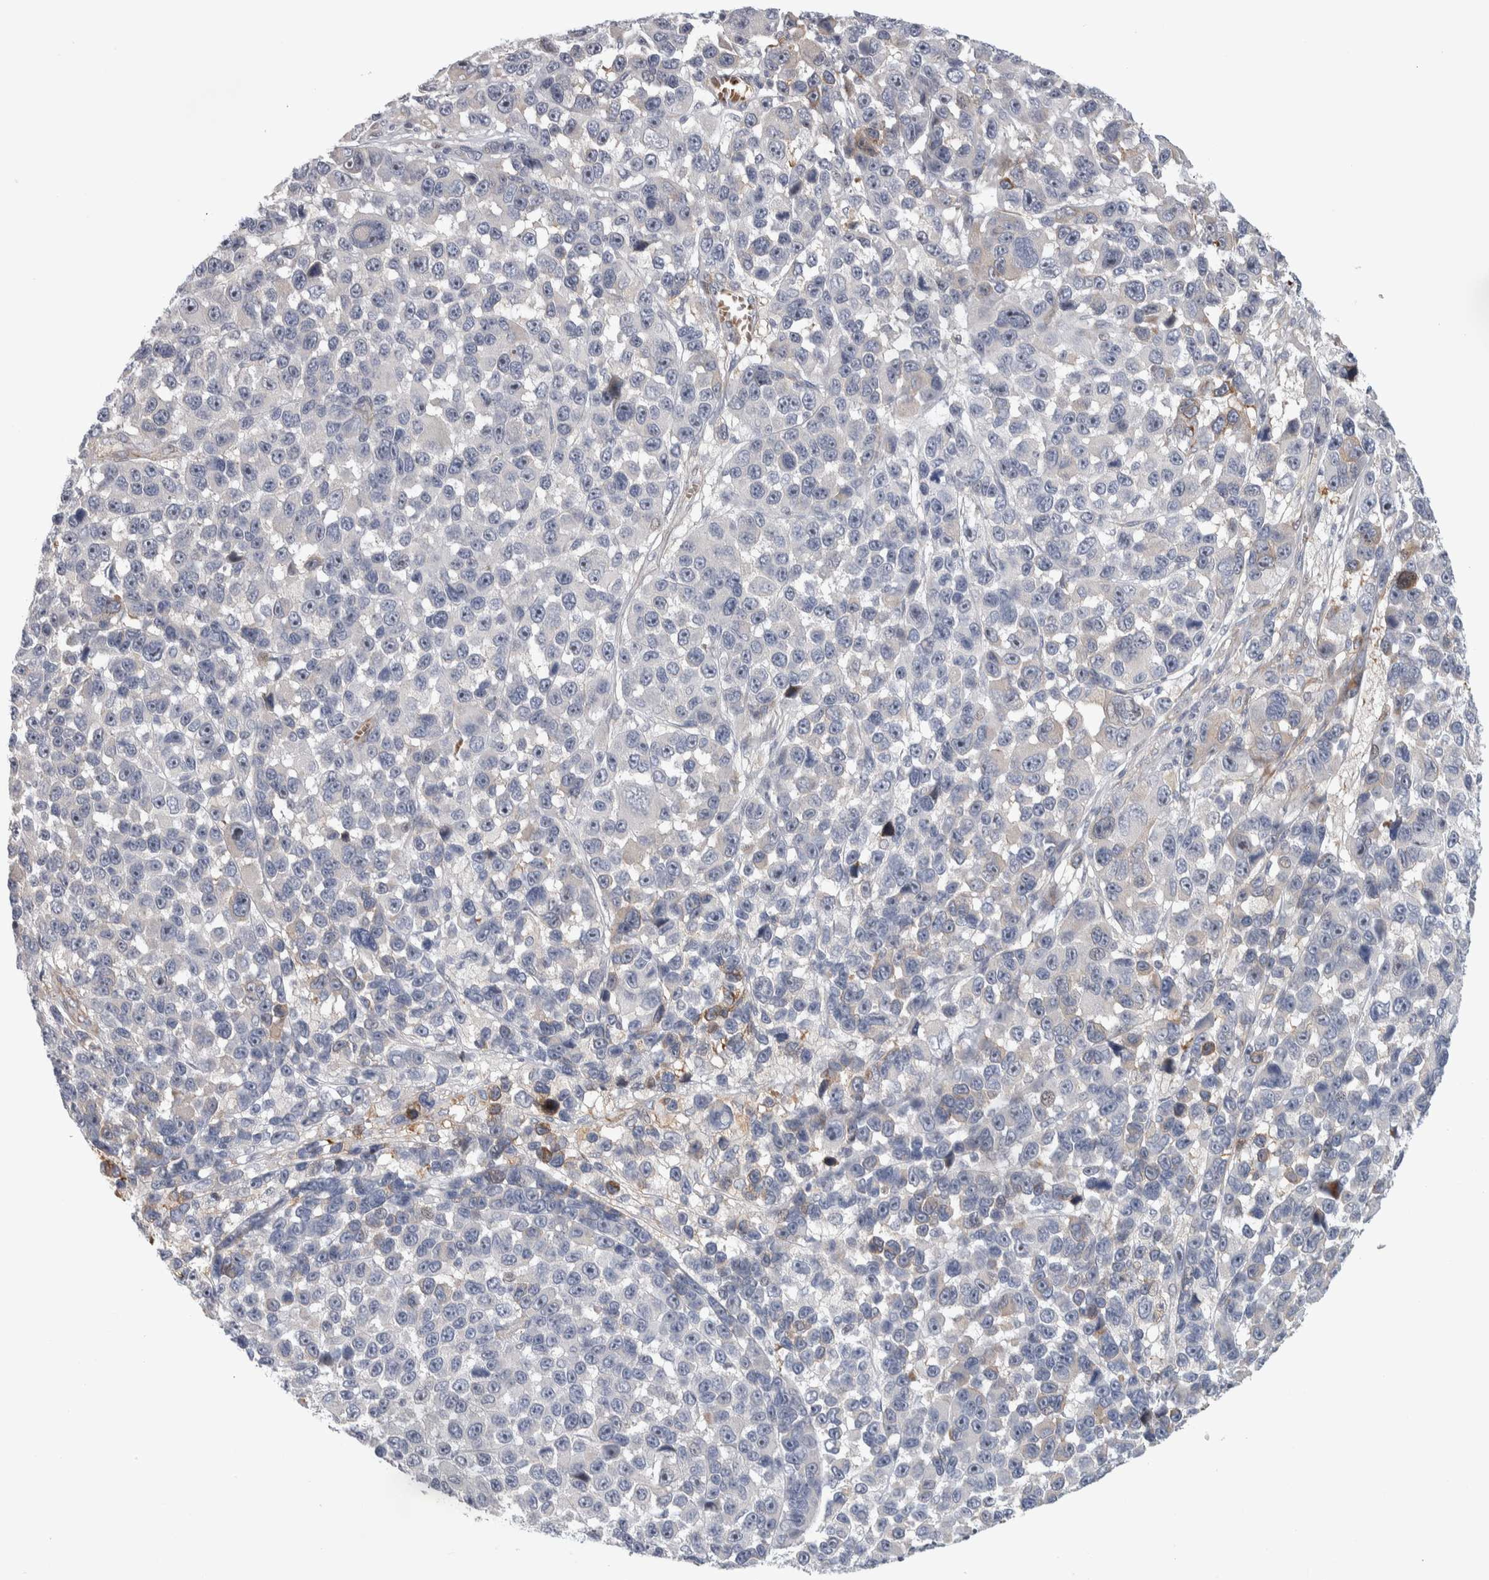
{"staining": {"intensity": "negative", "quantity": "none", "location": "none"}, "tissue": "melanoma", "cell_type": "Tumor cells", "image_type": "cancer", "snomed": [{"axis": "morphology", "description": "Malignant melanoma, NOS"}, {"axis": "topography", "description": "Skin"}], "caption": "High magnification brightfield microscopy of melanoma stained with DAB (brown) and counterstained with hematoxylin (blue): tumor cells show no significant staining. (DAB immunohistochemistry (IHC) visualized using brightfield microscopy, high magnification).", "gene": "PSMG3", "patient": {"sex": "male", "age": 53}}